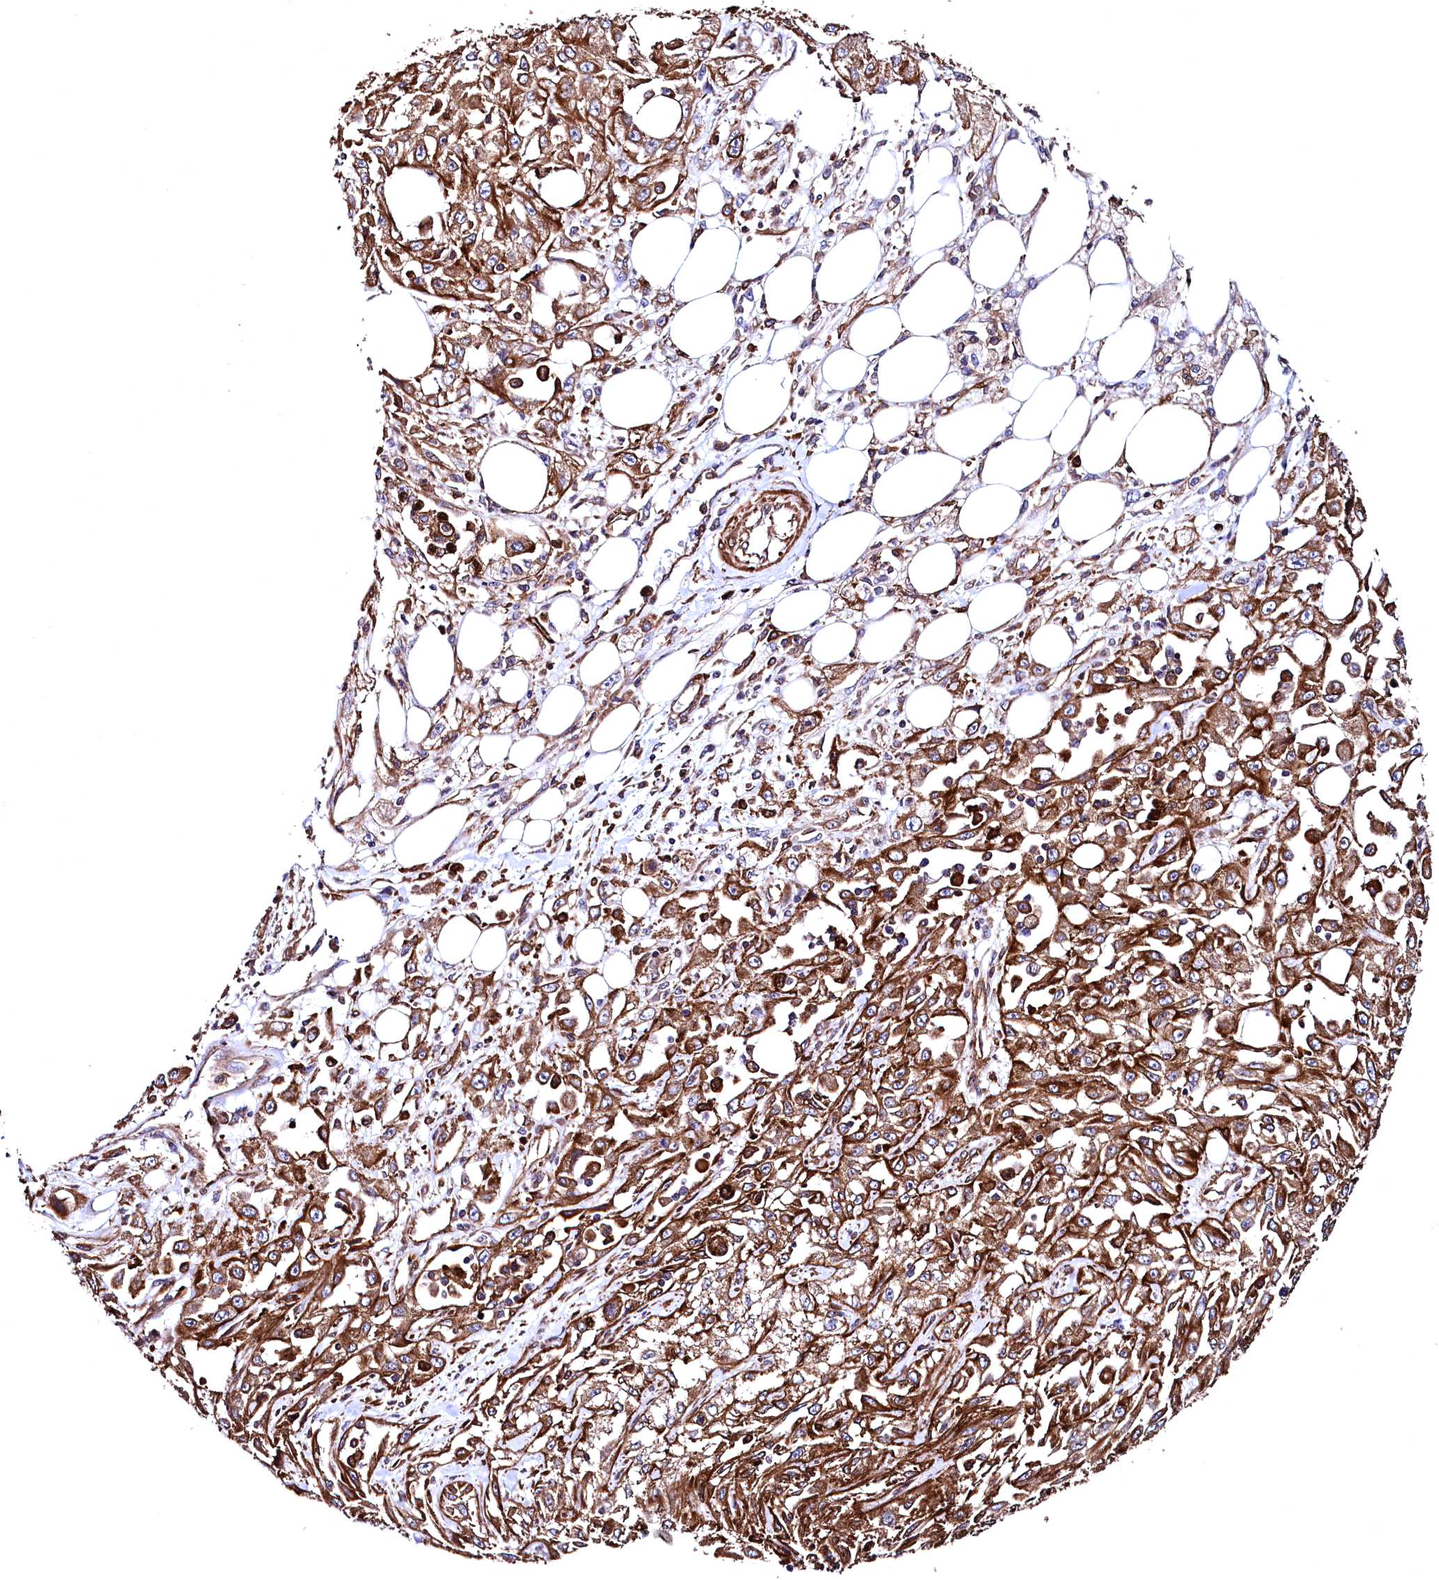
{"staining": {"intensity": "strong", "quantity": ">75%", "location": "cytoplasmic/membranous"}, "tissue": "skin cancer", "cell_type": "Tumor cells", "image_type": "cancer", "snomed": [{"axis": "morphology", "description": "Squamous cell carcinoma, NOS"}, {"axis": "morphology", "description": "Squamous cell carcinoma, metastatic, NOS"}, {"axis": "topography", "description": "Skin"}, {"axis": "topography", "description": "Lymph node"}], "caption": "IHC histopathology image of human skin metastatic squamous cell carcinoma stained for a protein (brown), which exhibits high levels of strong cytoplasmic/membranous expression in about >75% of tumor cells.", "gene": "STAMBPL1", "patient": {"sex": "male", "age": 75}}